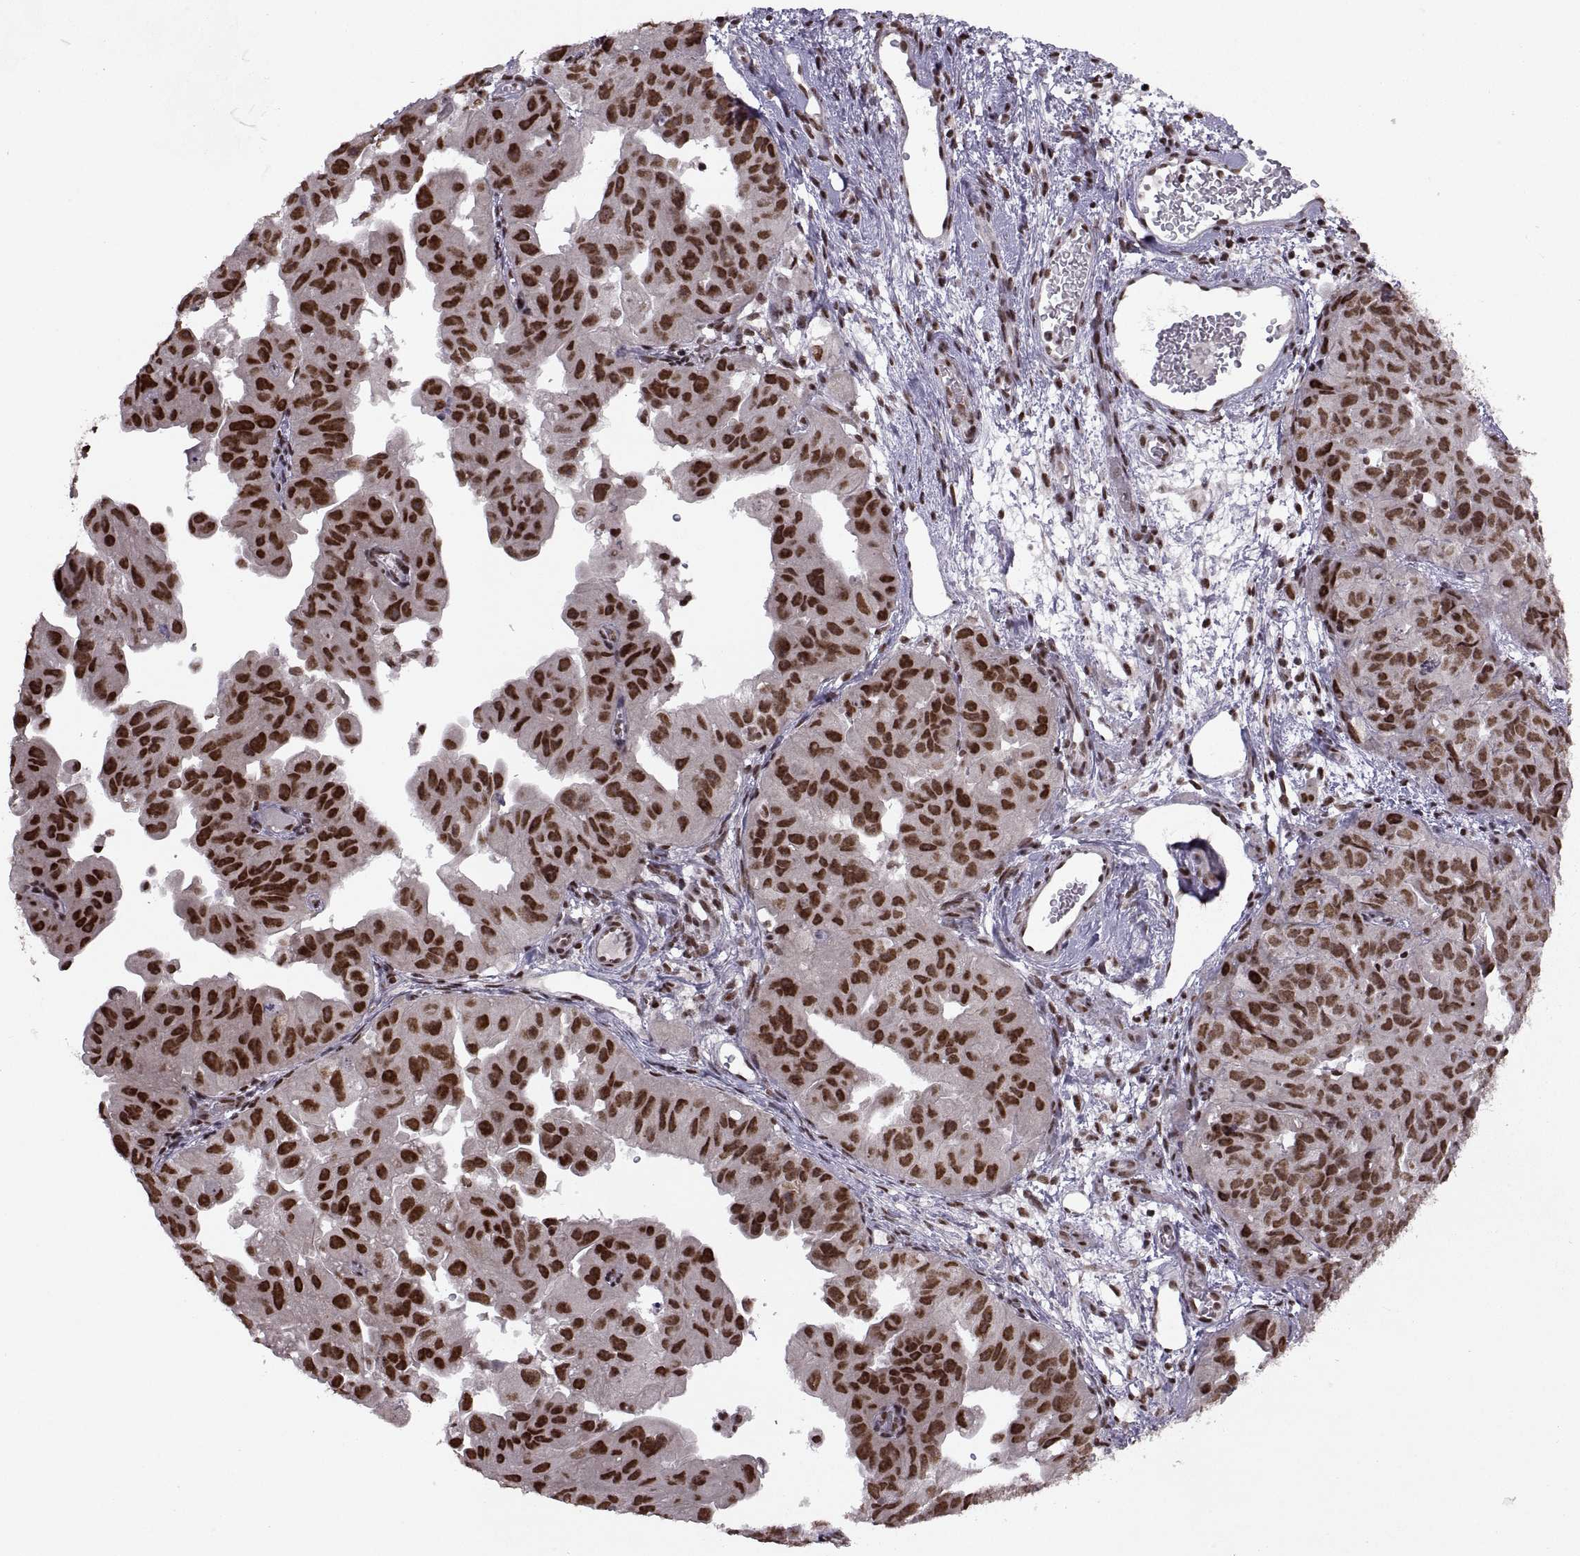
{"staining": {"intensity": "strong", "quantity": ">75%", "location": "nuclear"}, "tissue": "ovarian cancer", "cell_type": "Tumor cells", "image_type": "cancer", "snomed": [{"axis": "morphology", "description": "Carcinoma, endometroid"}, {"axis": "topography", "description": "Ovary"}], "caption": "The immunohistochemical stain labels strong nuclear staining in tumor cells of endometroid carcinoma (ovarian) tissue.", "gene": "MT1E", "patient": {"sex": "female", "age": 85}}